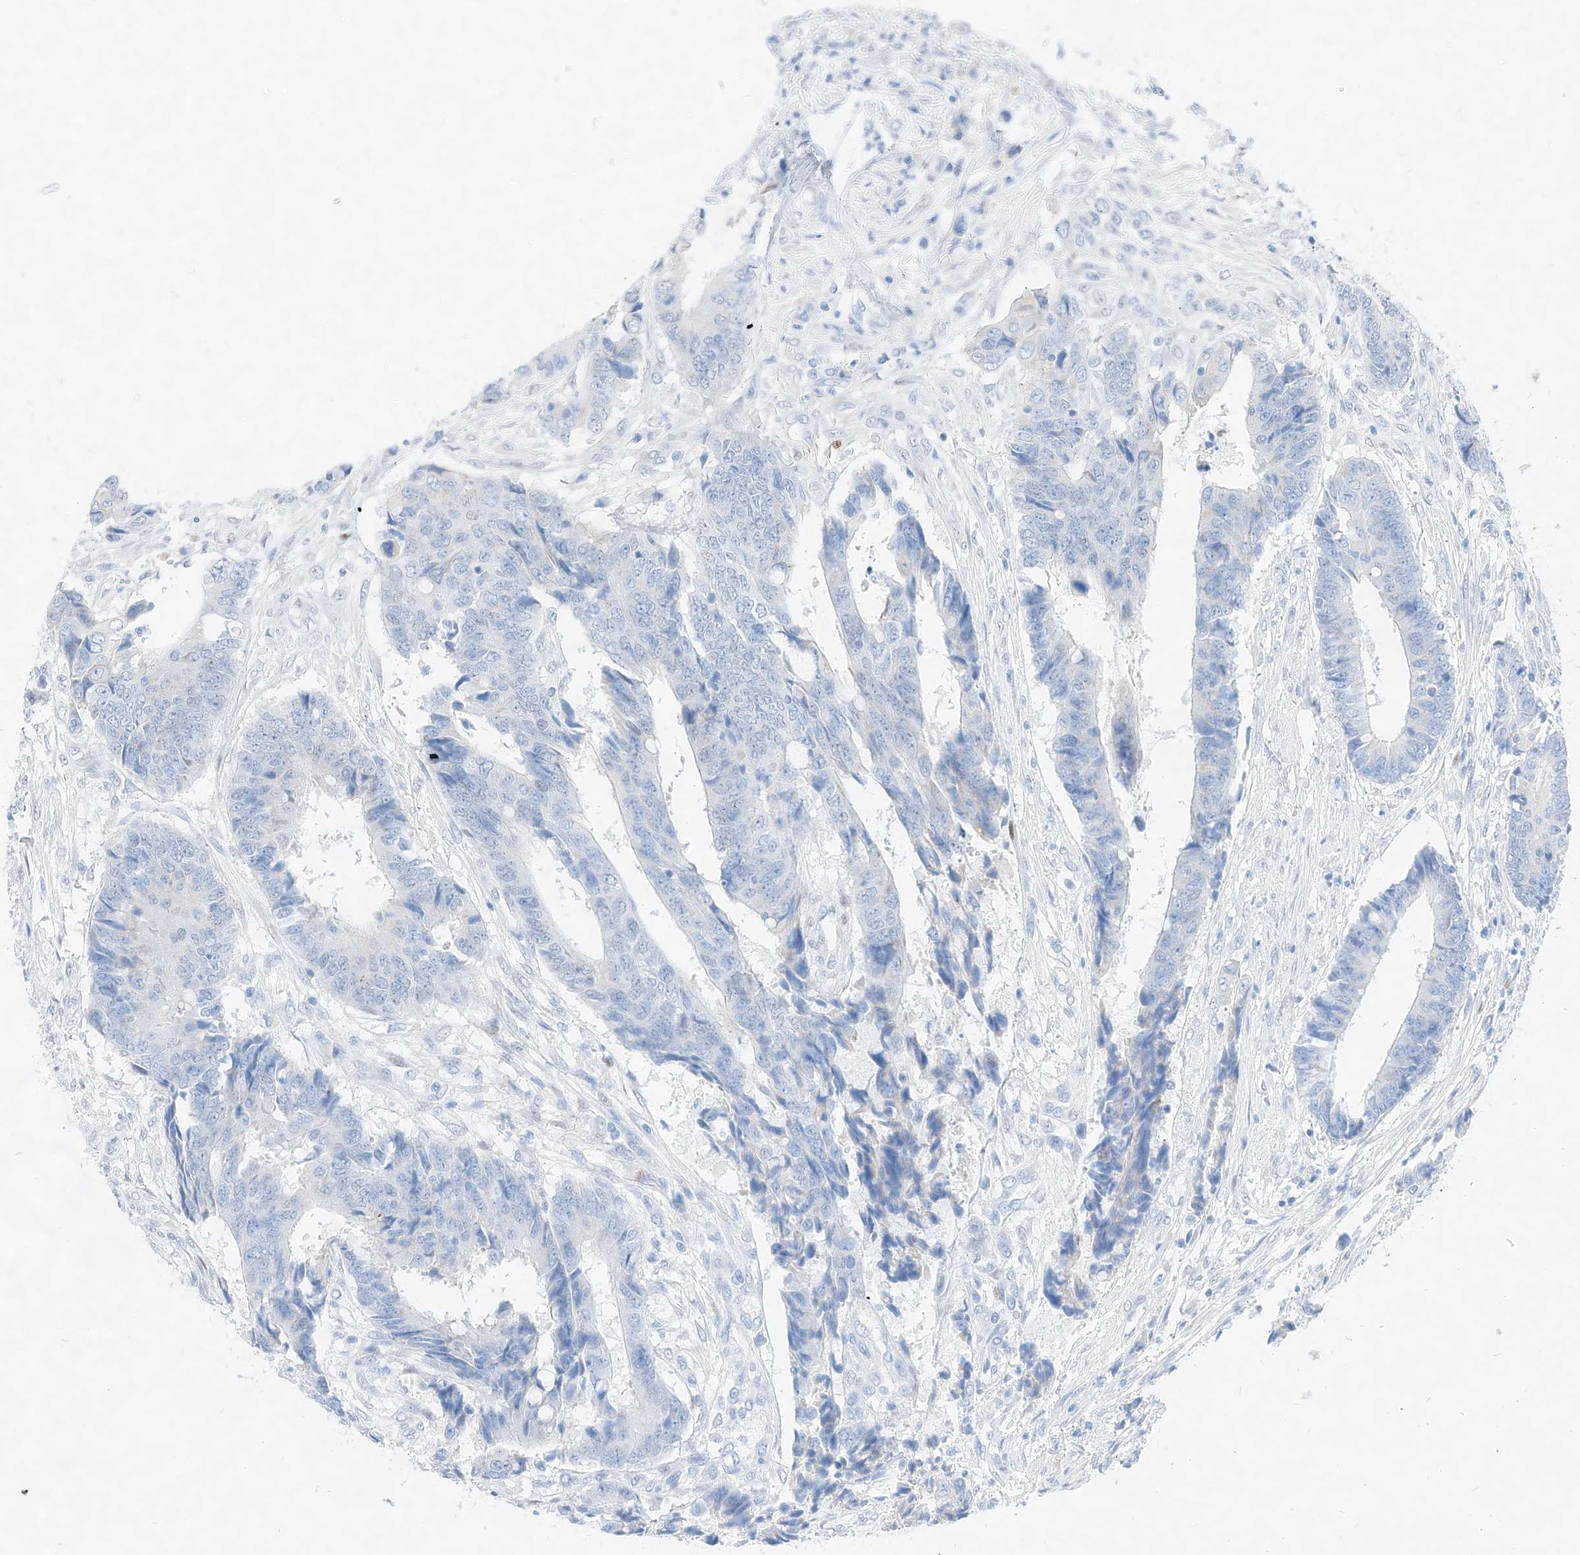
{"staining": {"intensity": "negative", "quantity": "none", "location": "none"}, "tissue": "colorectal cancer", "cell_type": "Tumor cells", "image_type": "cancer", "snomed": [{"axis": "morphology", "description": "Adenocarcinoma, NOS"}, {"axis": "topography", "description": "Rectum"}], "caption": "Tumor cells show no significant protein expression in colorectal adenocarcinoma. Brightfield microscopy of immunohistochemistry stained with DAB (3,3'-diaminobenzidine) (brown) and hematoxylin (blue), captured at high magnification.", "gene": "NT5C3B", "patient": {"sex": "male", "age": 84}}